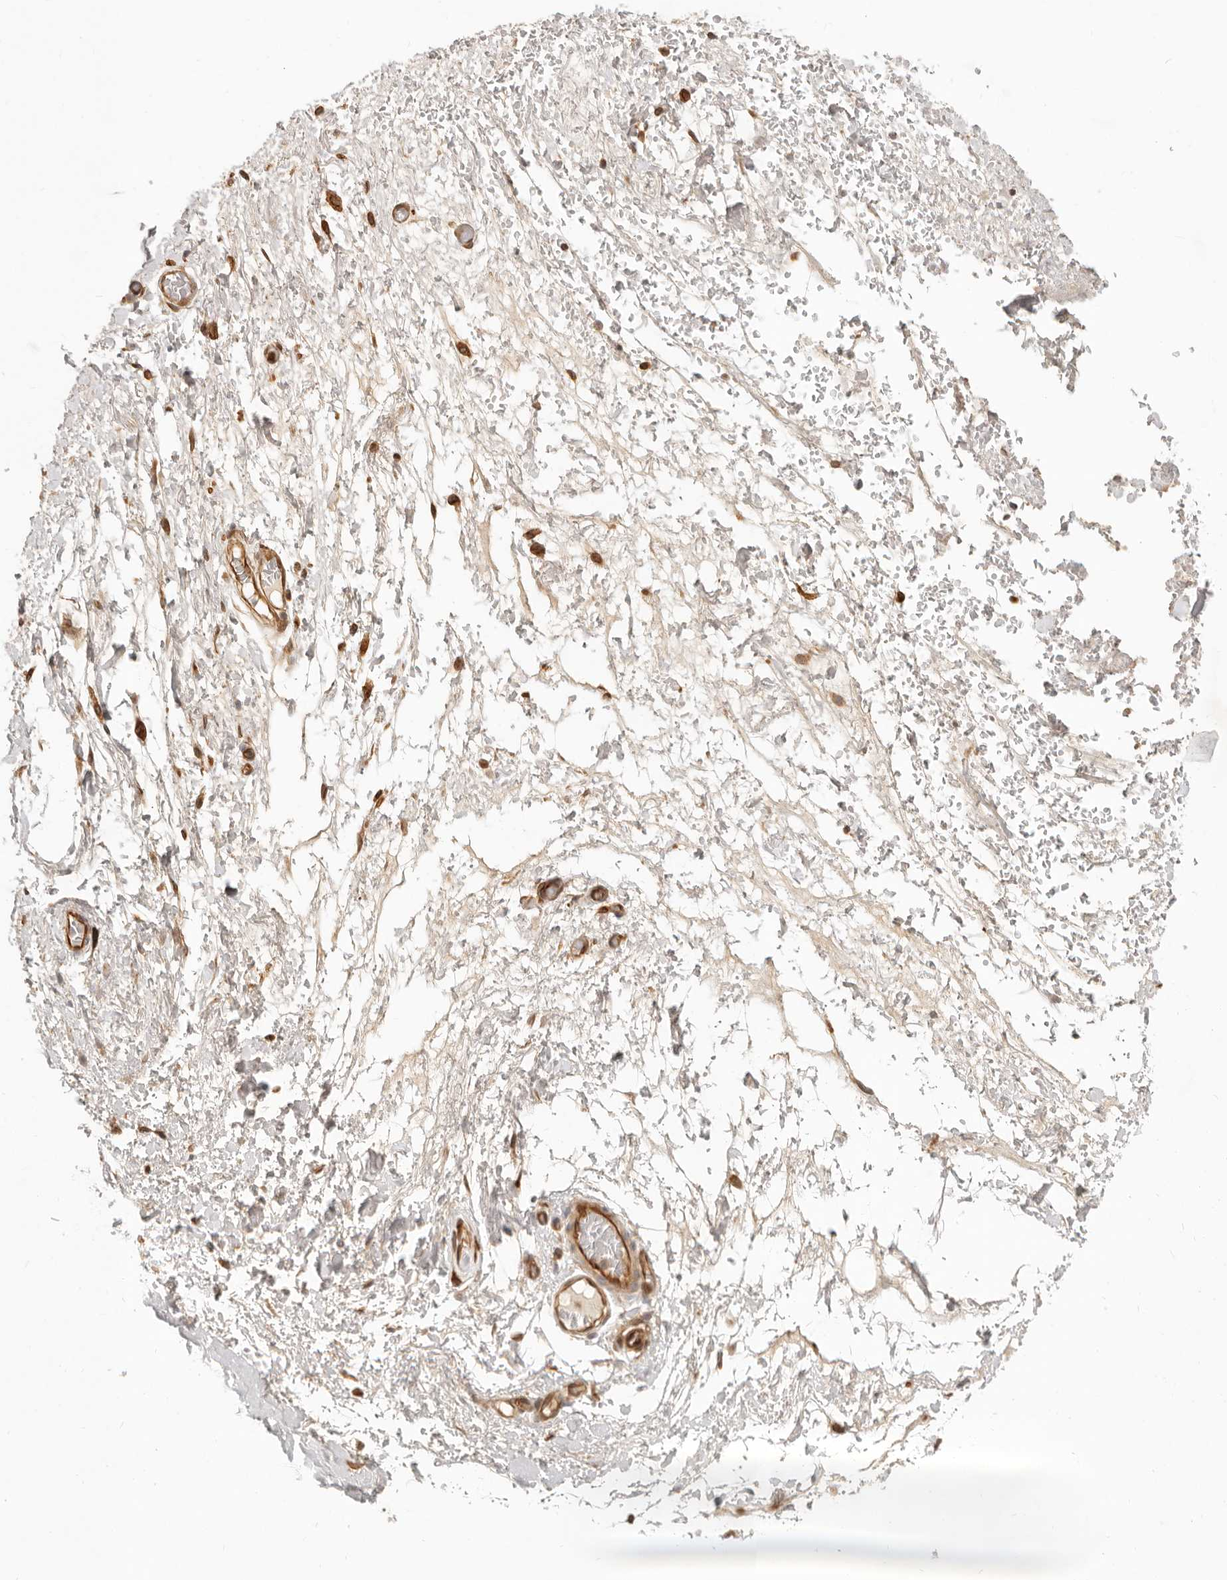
{"staining": {"intensity": "moderate", "quantity": "25%-75%", "location": "cytoplasmic/membranous"}, "tissue": "adipose tissue", "cell_type": "Adipocytes", "image_type": "normal", "snomed": [{"axis": "morphology", "description": "Normal tissue, NOS"}, {"axis": "morphology", "description": "Adenocarcinoma, NOS"}, {"axis": "topography", "description": "Esophagus"}], "caption": "A high-resolution photomicrograph shows immunohistochemistry staining of unremarkable adipose tissue, which exhibits moderate cytoplasmic/membranous staining in about 25%-75% of adipocytes. (IHC, brightfield microscopy, high magnification).", "gene": "UFSP1", "patient": {"sex": "male", "age": 62}}